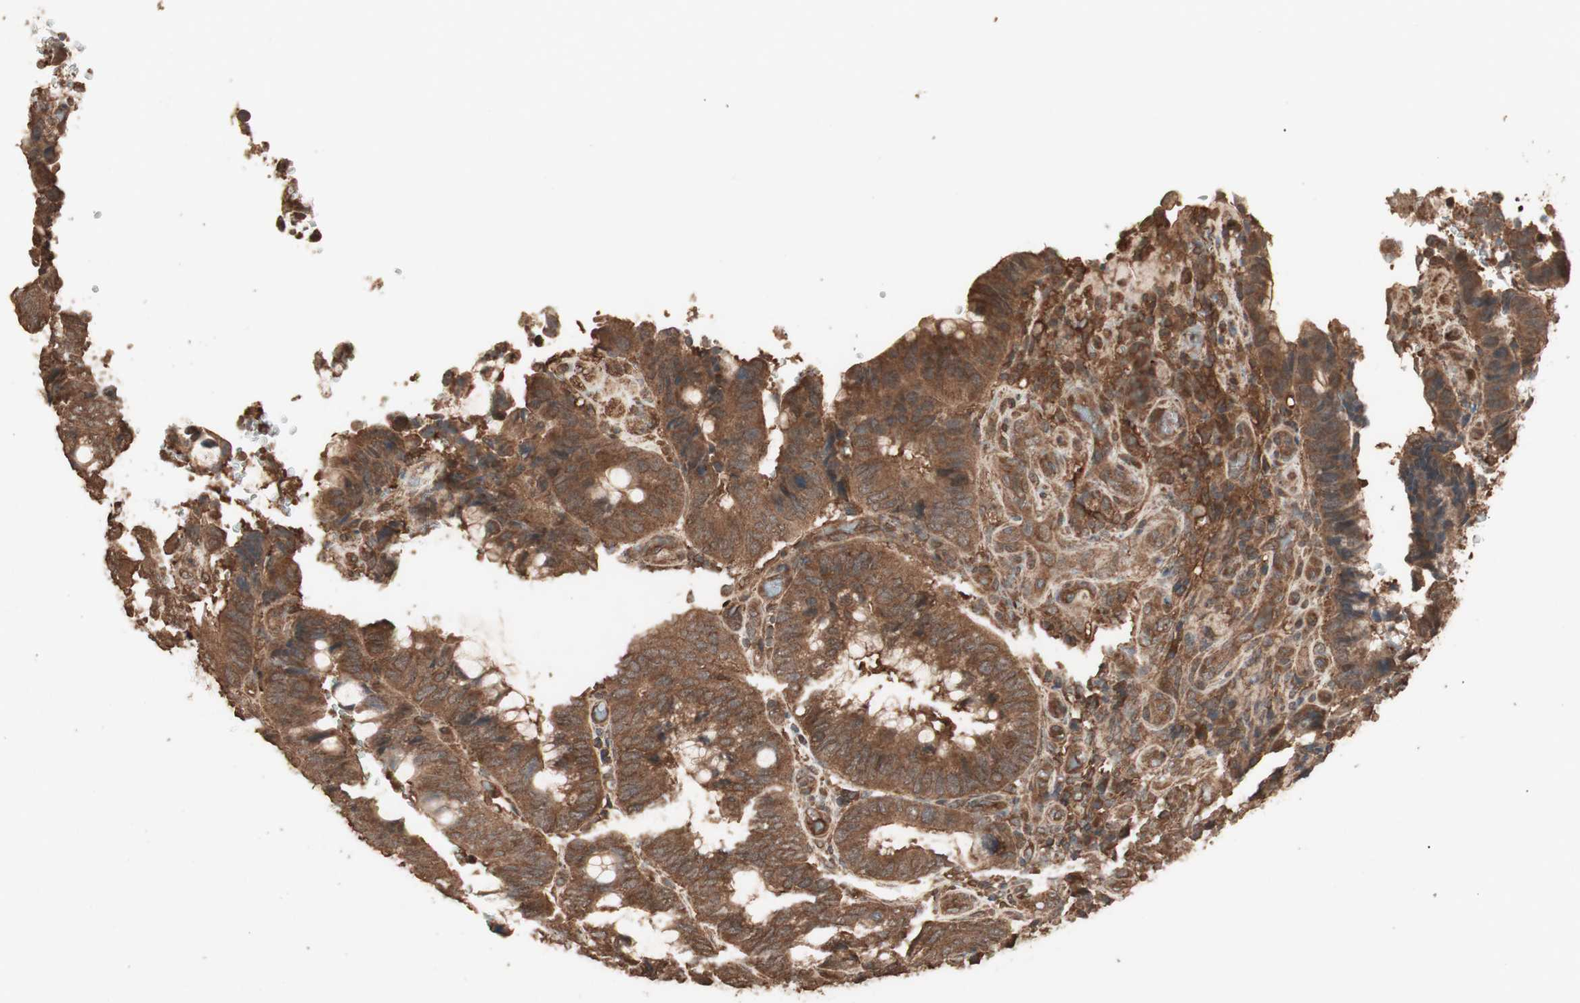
{"staining": {"intensity": "strong", "quantity": ">75%", "location": "cytoplasmic/membranous"}, "tissue": "colorectal cancer", "cell_type": "Tumor cells", "image_type": "cancer", "snomed": [{"axis": "morphology", "description": "Normal tissue, NOS"}, {"axis": "morphology", "description": "Adenocarcinoma, NOS"}, {"axis": "topography", "description": "Rectum"}, {"axis": "topography", "description": "Peripheral nerve tissue"}], "caption": "An image of human colorectal adenocarcinoma stained for a protein reveals strong cytoplasmic/membranous brown staining in tumor cells. Immunohistochemistry stains the protein of interest in brown and the nuclei are stained blue.", "gene": "CCN4", "patient": {"sex": "male", "age": 92}}